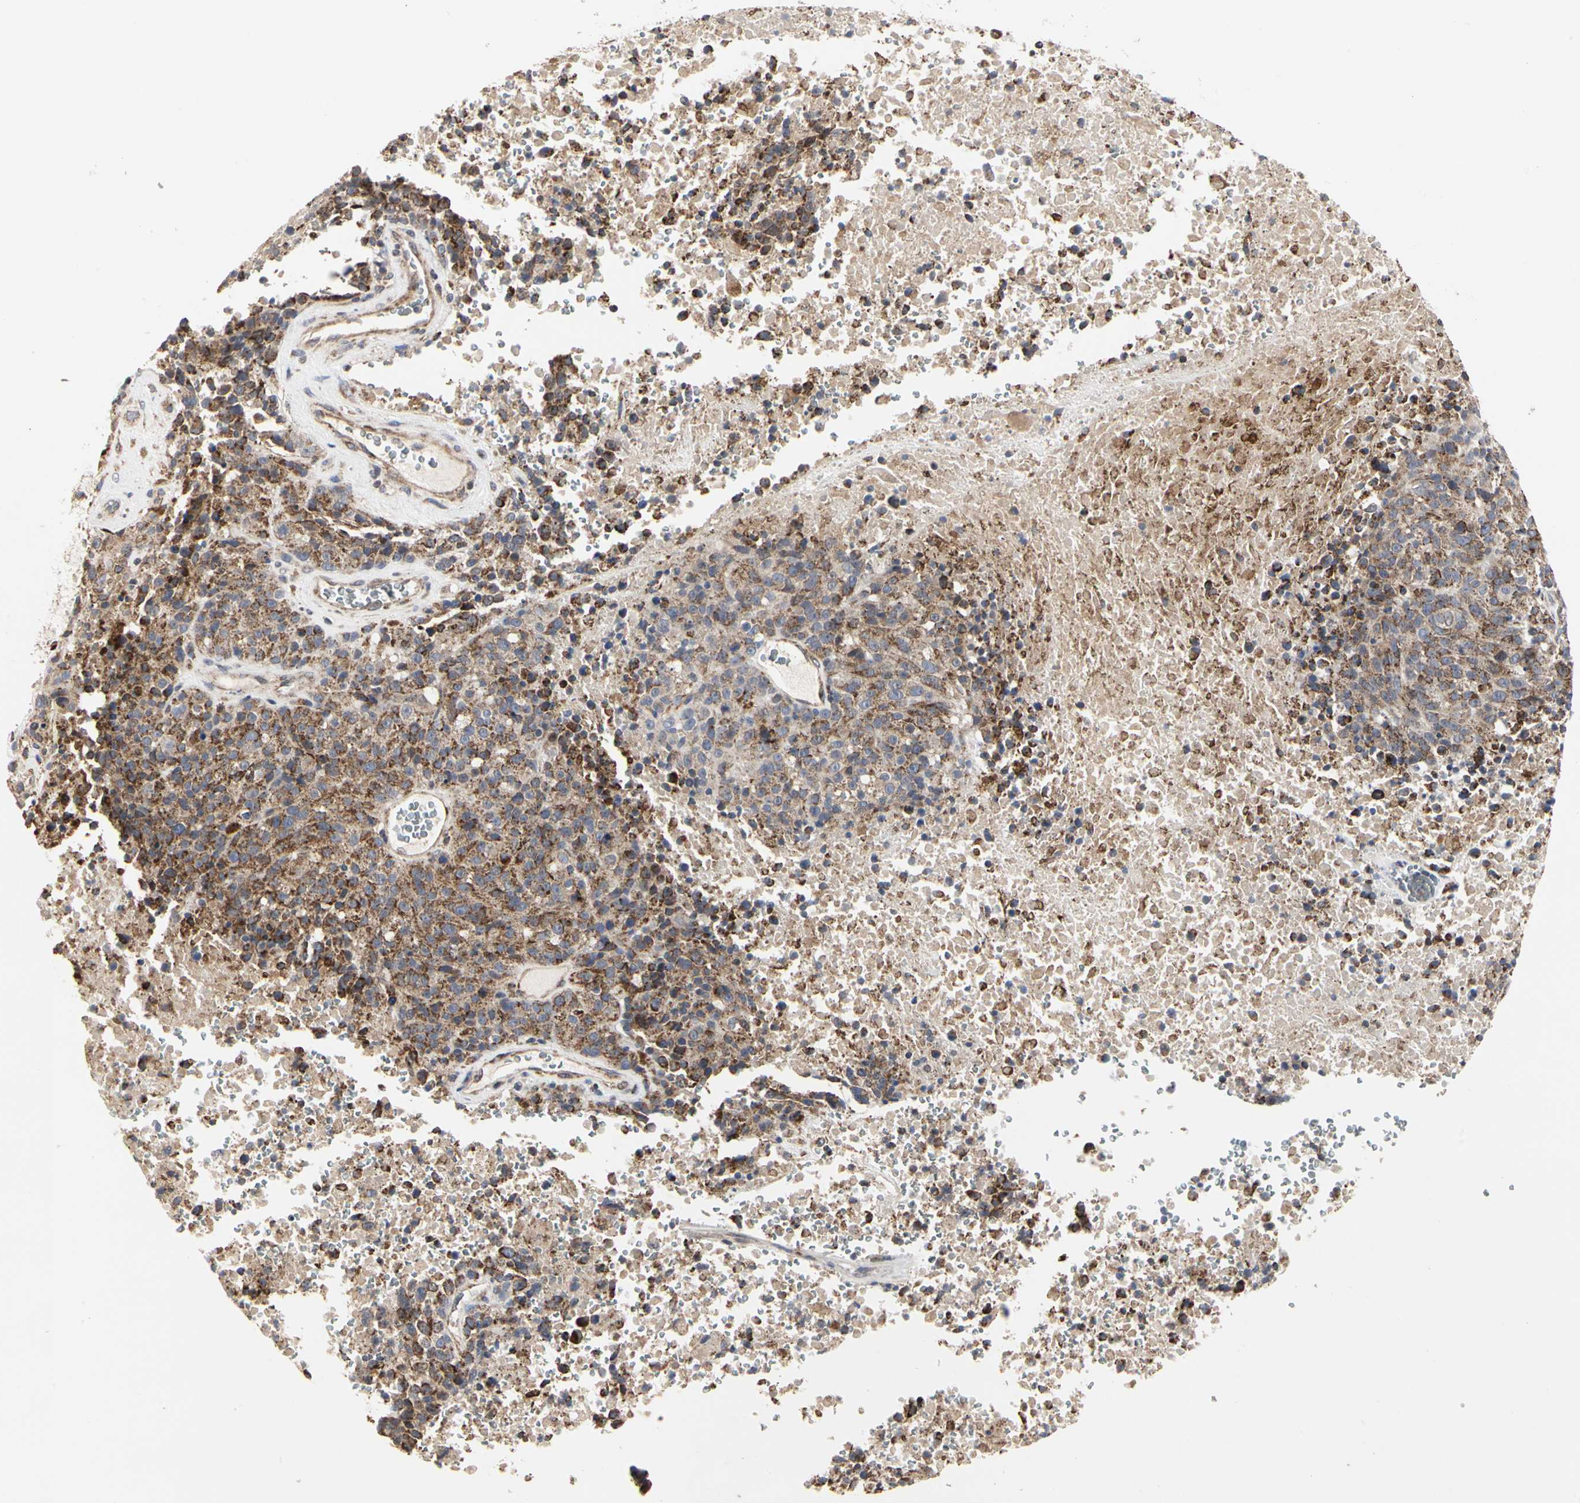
{"staining": {"intensity": "moderate", "quantity": ">75%", "location": "cytoplasmic/membranous"}, "tissue": "melanoma", "cell_type": "Tumor cells", "image_type": "cancer", "snomed": [{"axis": "morphology", "description": "Malignant melanoma, Metastatic site"}, {"axis": "topography", "description": "Cerebral cortex"}], "caption": "This is a photomicrograph of immunohistochemistry (IHC) staining of melanoma, which shows moderate staining in the cytoplasmic/membranous of tumor cells.", "gene": "TSKU", "patient": {"sex": "female", "age": 52}}